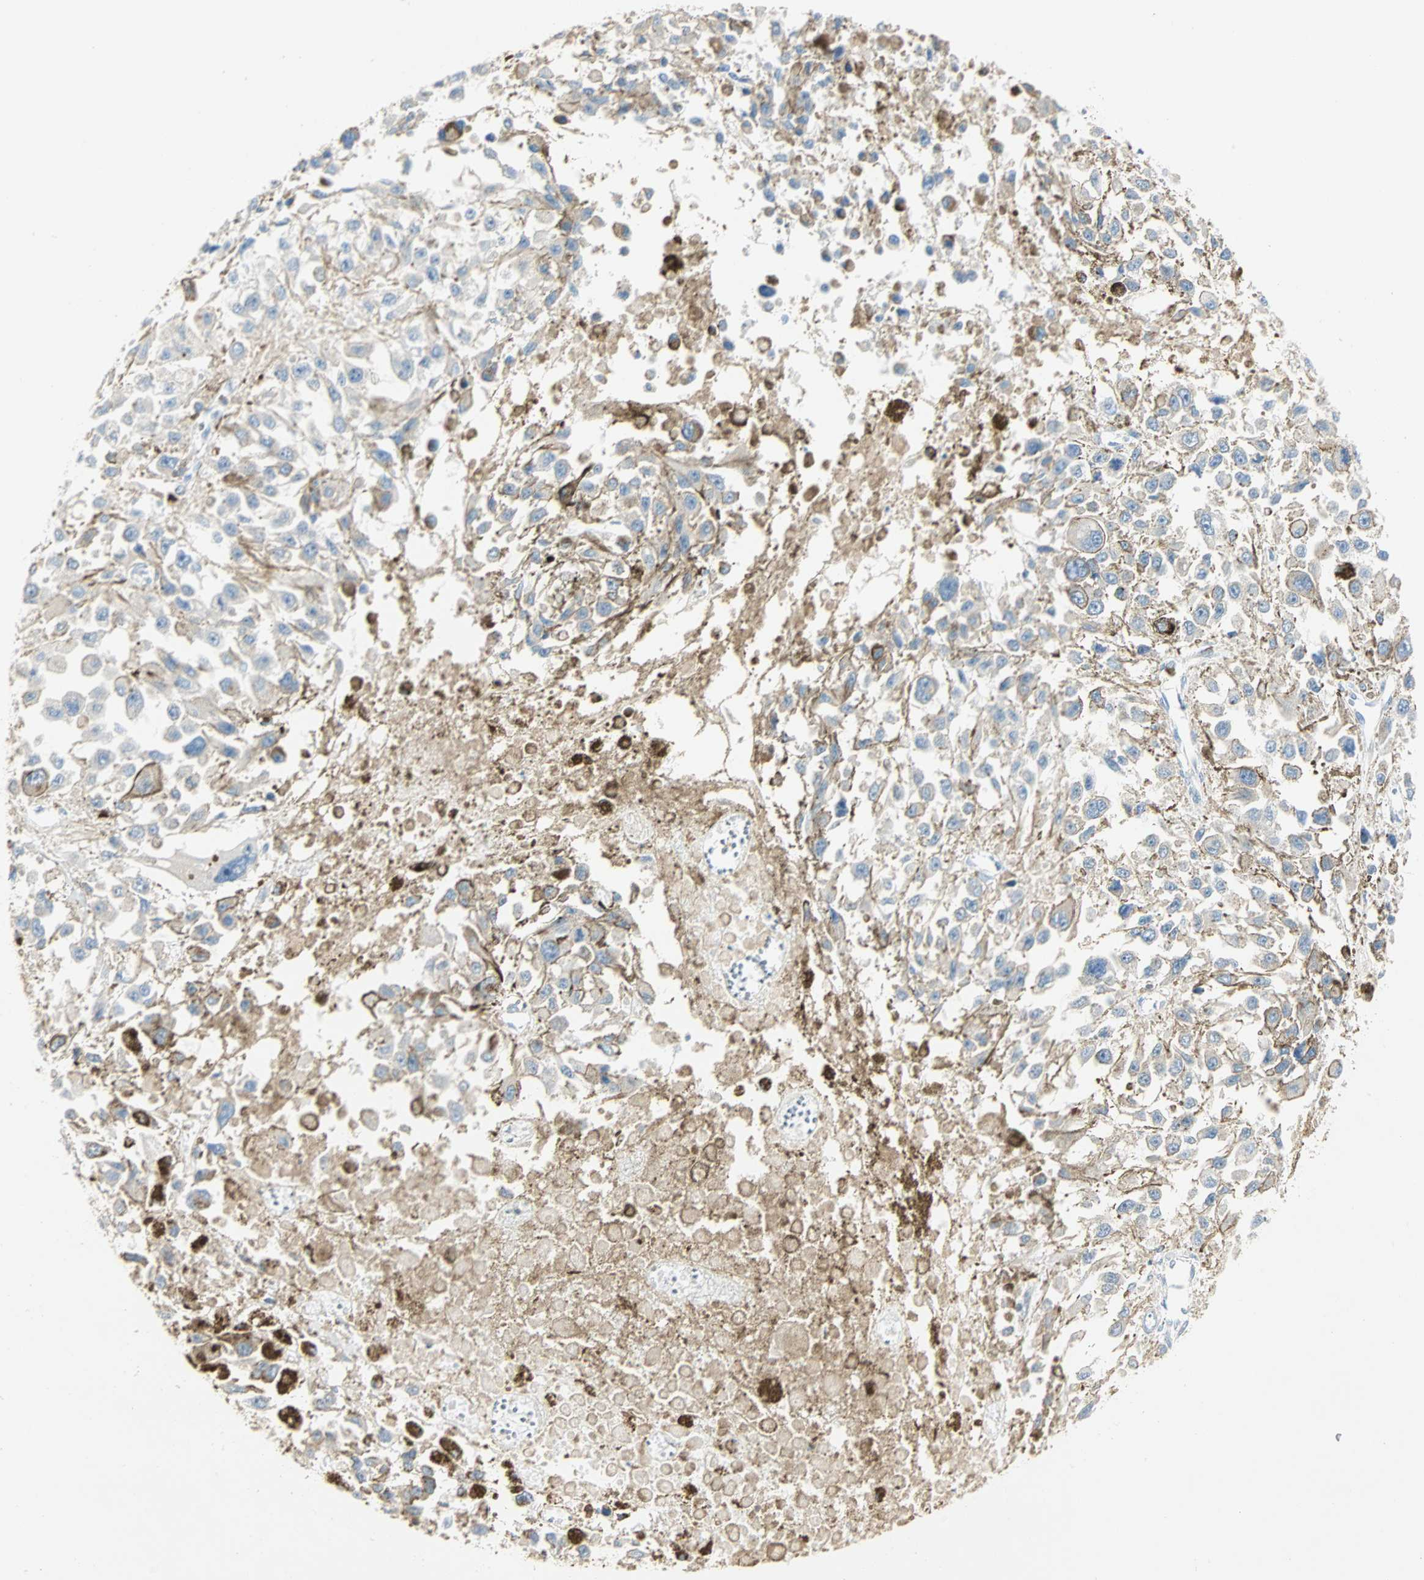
{"staining": {"intensity": "negative", "quantity": "none", "location": "none"}, "tissue": "melanoma", "cell_type": "Tumor cells", "image_type": "cancer", "snomed": [{"axis": "morphology", "description": "Malignant melanoma, Metastatic site"}, {"axis": "topography", "description": "Lymph node"}], "caption": "Malignant melanoma (metastatic site) was stained to show a protein in brown. There is no significant positivity in tumor cells. (DAB IHC visualized using brightfield microscopy, high magnification).", "gene": "FMNL1", "patient": {"sex": "male", "age": 59}}